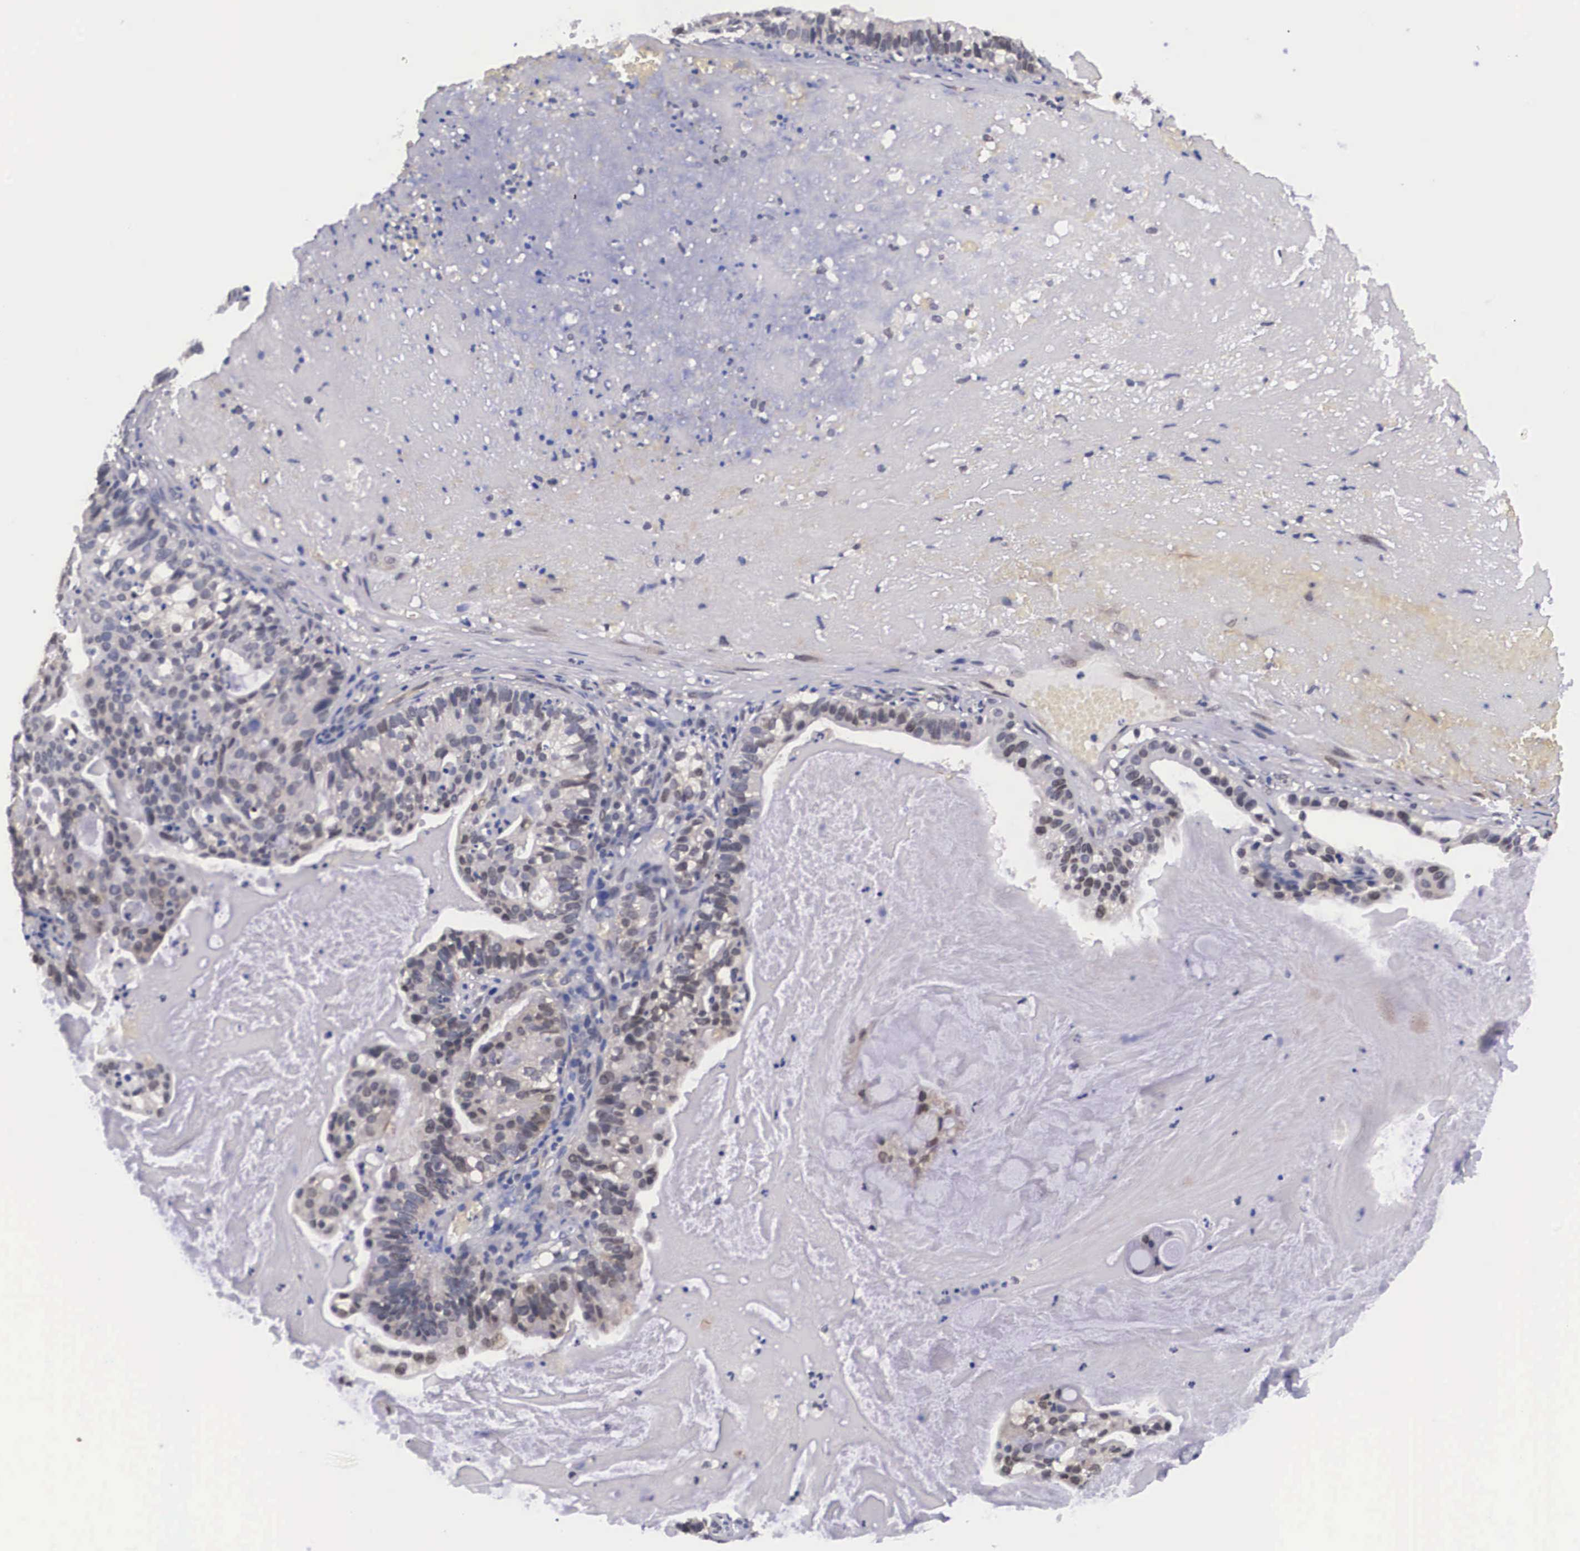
{"staining": {"intensity": "weak", "quantity": "<25%", "location": "cytoplasmic/membranous"}, "tissue": "cervical cancer", "cell_type": "Tumor cells", "image_type": "cancer", "snomed": [{"axis": "morphology", "description": "Adenocarcinoma, NOS"}, {"axis": "topography", "description": "Cervix"}], "caption": "Adenocarcinoma (cervical) stained for a protein using IHC demonstrates no staining tumor cells.", "gene": "OTX2", "patient": {"sex": "female", "age": 41}}